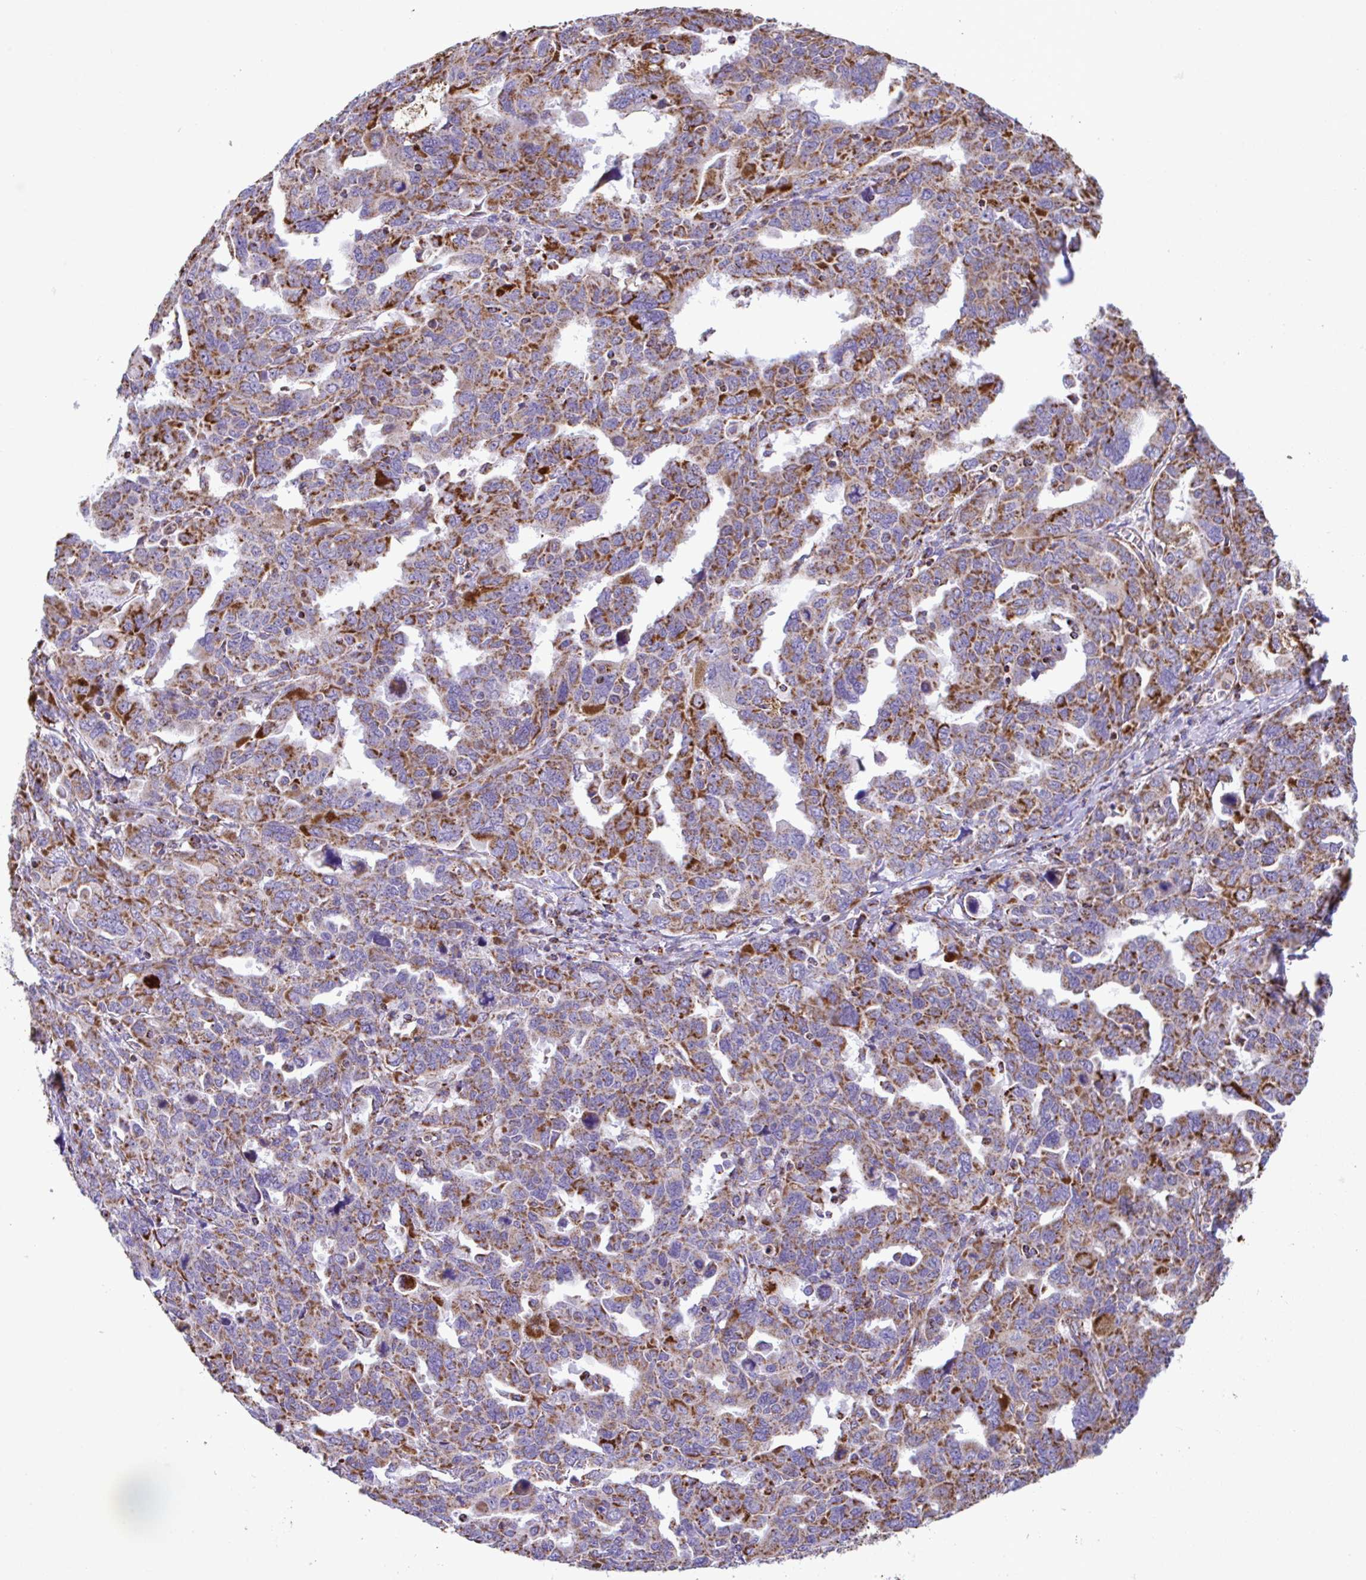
{"staining": {"intensity": "strong", "quantity": ">75%", "location": "cytoplasmic/membranous"}, "tissue": "ovarian cancer", "cell_type": "Tumor cells", "image_type": "cancer", "snomed": [{"axis": "morphology", "description": "Adenocarcinoma, NOS"}, {"axis": "morphology", "description": "Carcinoma, endometroid"}, {"axis": "topography", "description": "Ovary"}], "caption": "A micrograph showing strong cytoplasmic/membranous expression in approximately >75% of tumor cells in ovarian endometroid carcinoma, as visualized by brown immunohistochemical staining.", "gene": "PCMTD2", "patient": {"sex": "female", "age": 72}}